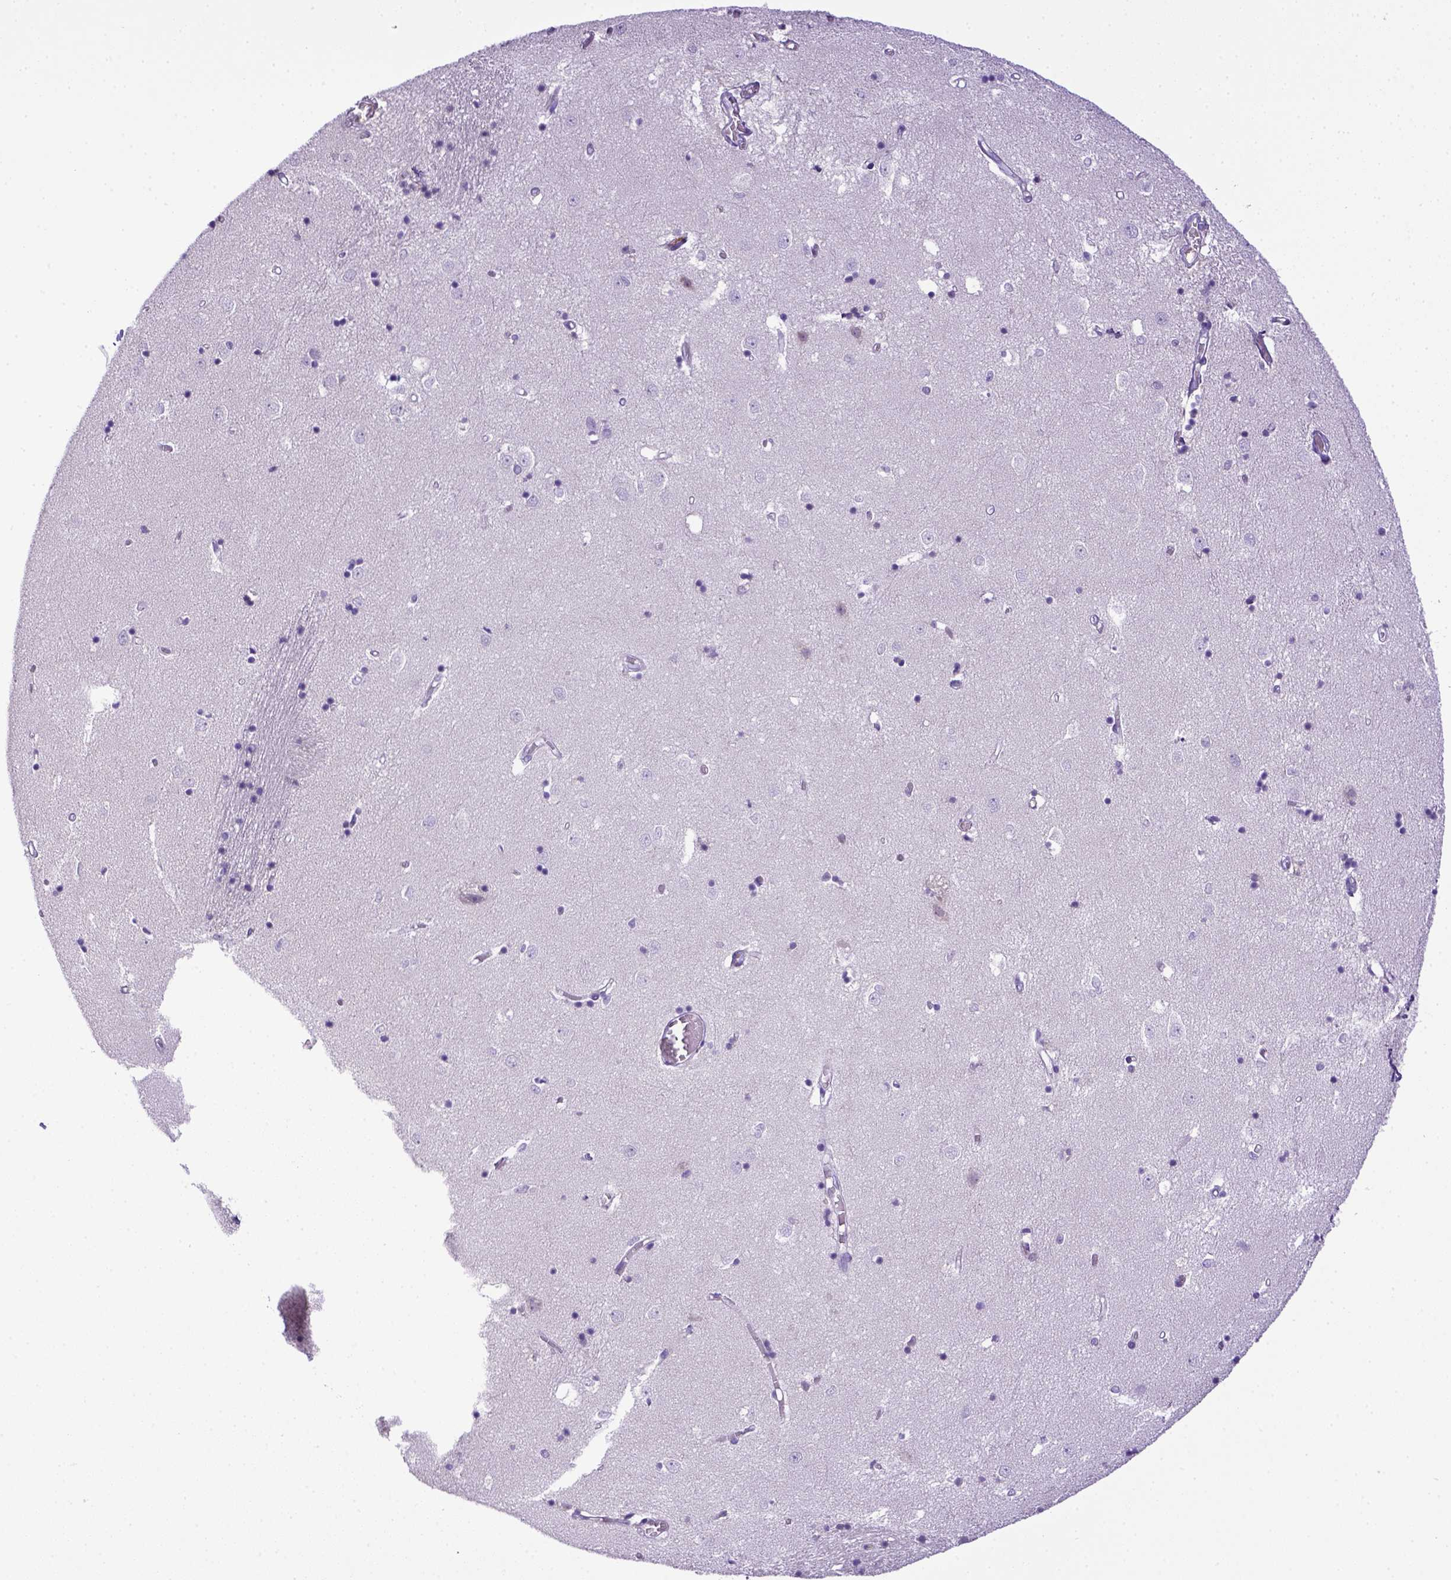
{"staining": {"intensity": "negative", "quantity": "none", "location": "none"}, "tissue": "caudate", "cell_type": "Glial cells", "image_type": "normal", "snomed": [{"axis": "morphology", "description": "Normal tissue, NOS"}, {"axis": "topography", "description": "Lateral ventricle wall"}], "caption": "Immunohistochemistry photomicrograph of unremarkable human caudate stained for a protein (brown), which reveals no expression in glial cells.", "gene": "ITIH4", "patient": {"sex": "male", "age": 54}}